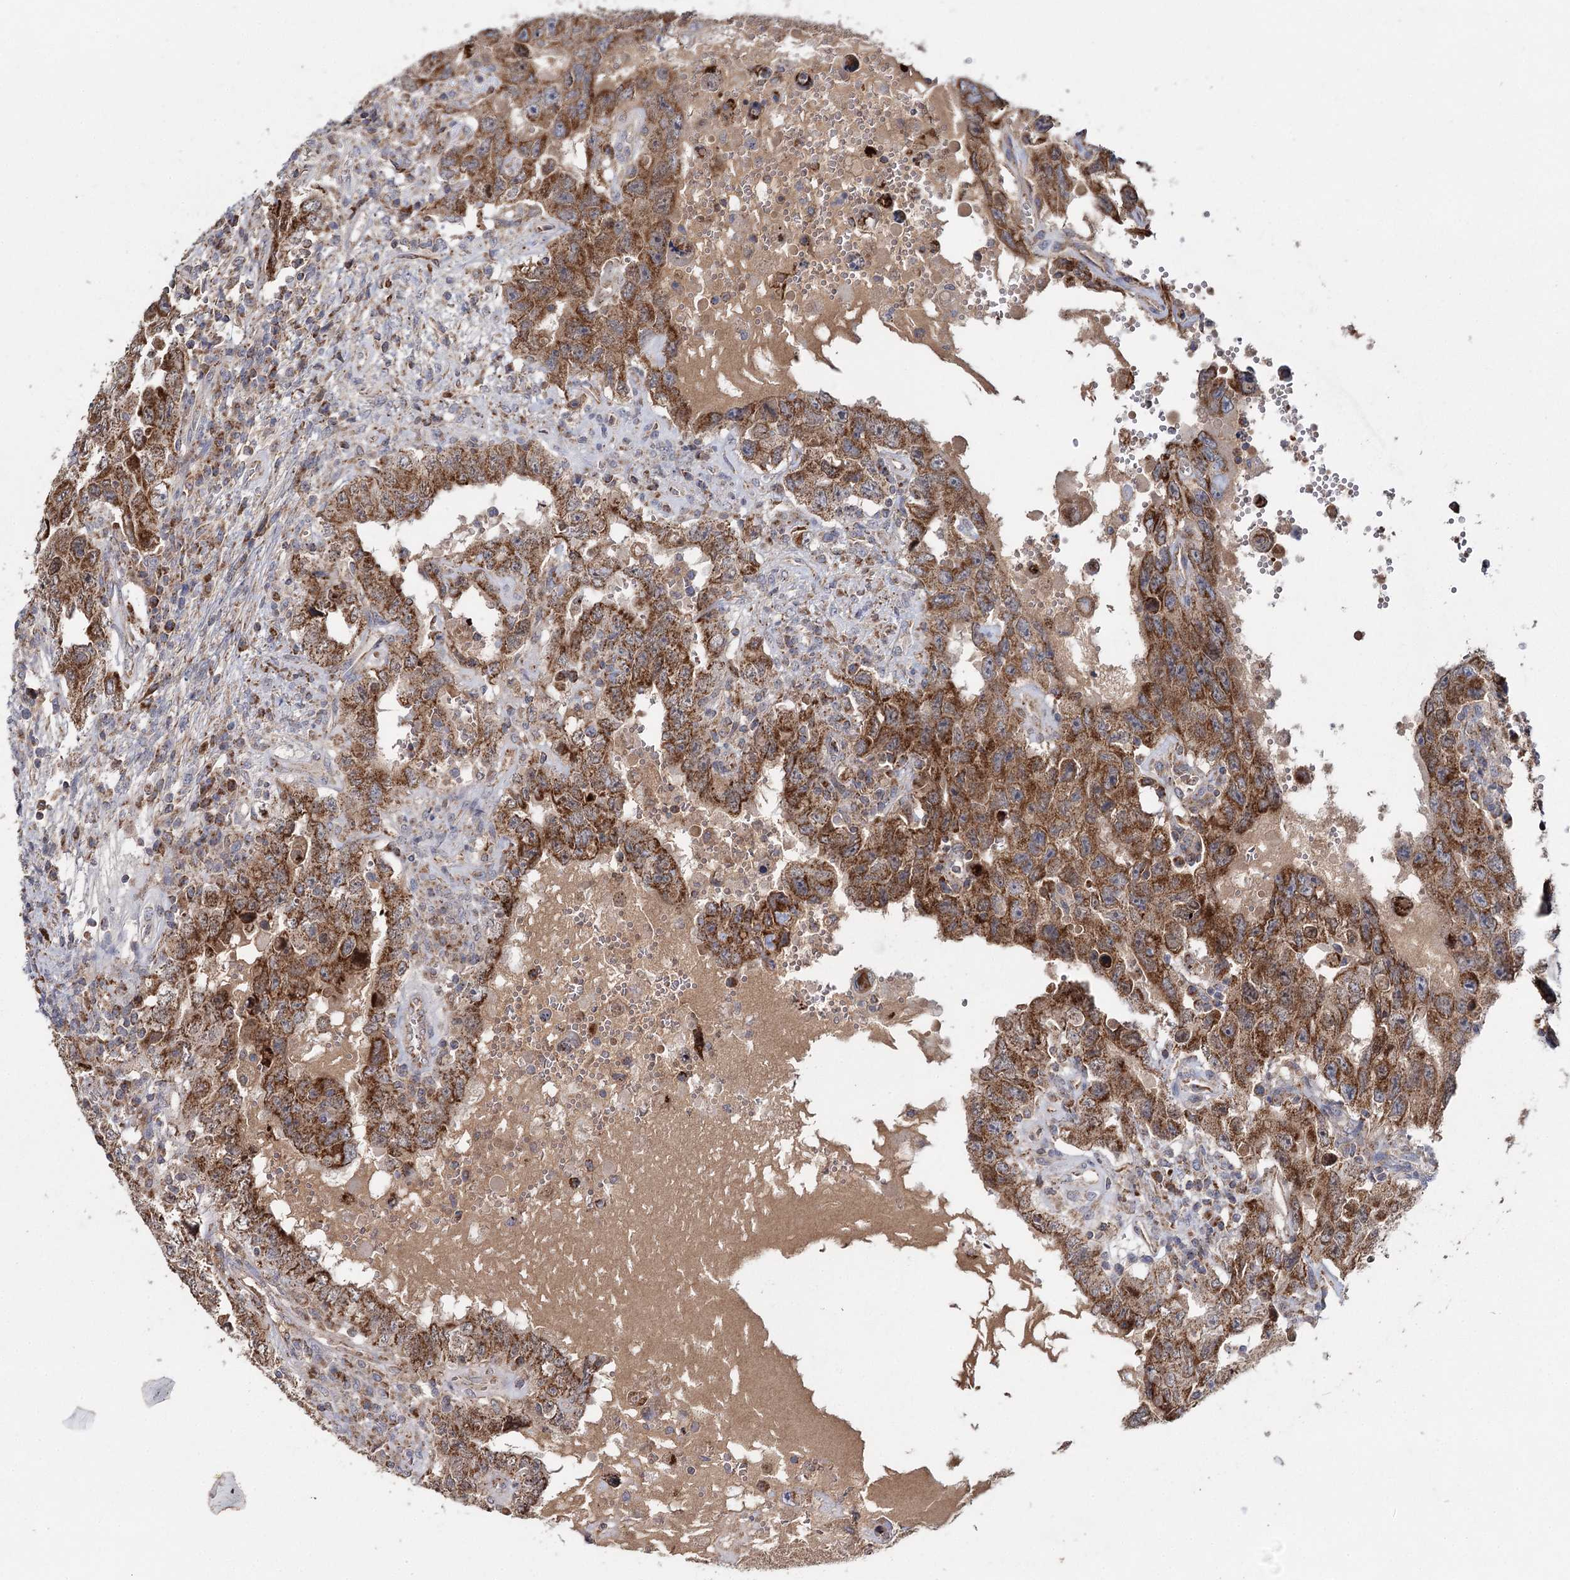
{"staining": {"intensity": "strong", "quantity": ">75%", "location": "cytoplasmic/membranous"}, "tissue": "testis cancer", "cell_type": "Tumor cells", "image_type": "cancer", "snomed": [{"axis": "morphology", "description": "Carcinoma, Embryonal, NOS"}, {"axis": "topography", "description": "Testis"}], "caption": "Testis cancer (embryonal carcinoma) stained with a brown dye demonstrates strong cytoplasmic/membranous positive expression in about >75% of tumor cells.", "gene": "MRPL44", "patient": {"sex": "male", "age": 26}}